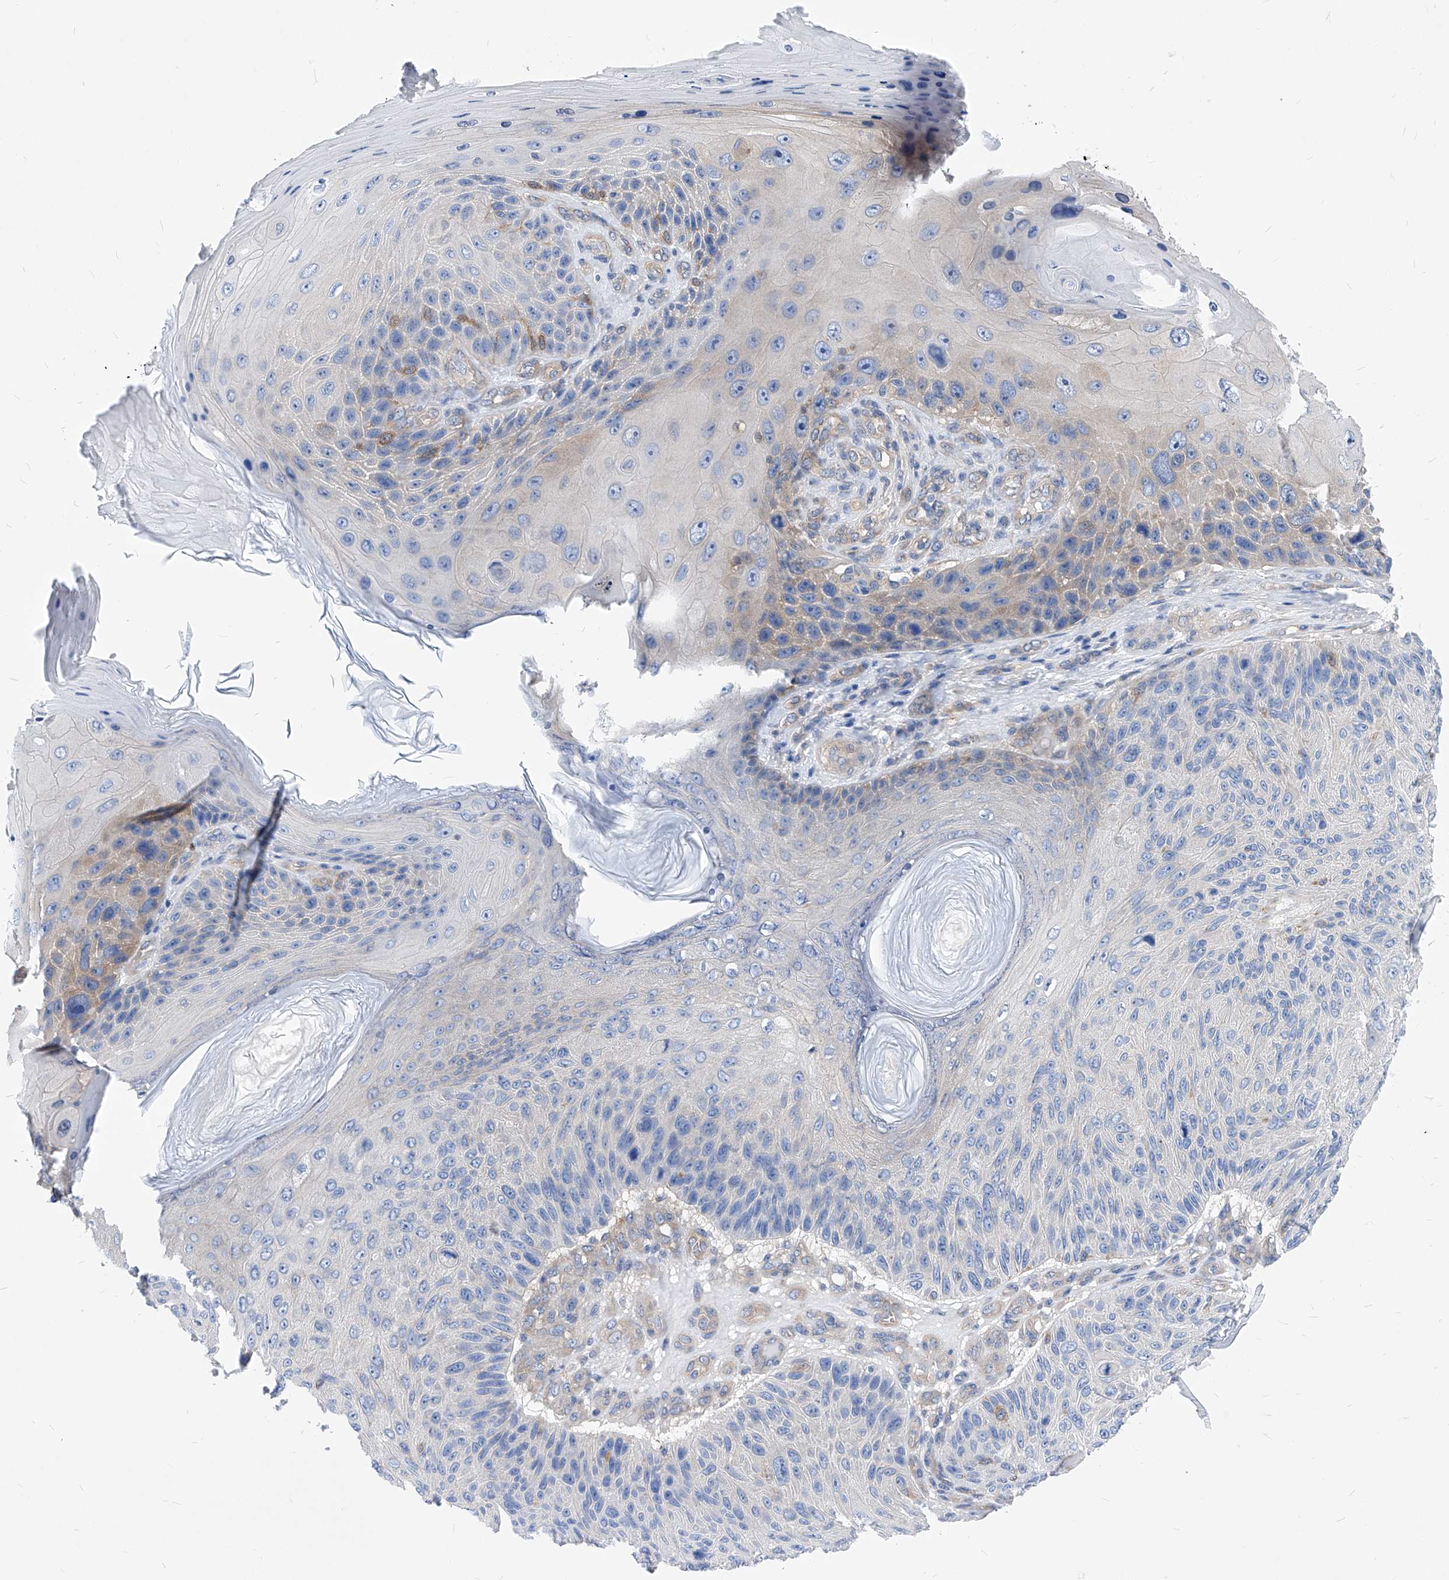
{"staining": {"intensity": "moderate", "quantity": "<25%", "location": "cytoplasmic/membranous"}, "tissue": "skin cancer", "cell_type": "Tumor cells", "image_type": "cancer", "snomed": [{"axis": "morphology", "description": "Squamous cell carcinoma, NOS"}, {"axis": "topography", "description": "Skin"}], "caption": "A low amount of moderate cytoplasmic/membranous staining is identified in approximately <25% of tumor cells in skin cancer tissue.", "gene": "XPNPEP1", "patient": {"sex": "female", "age": 88}}